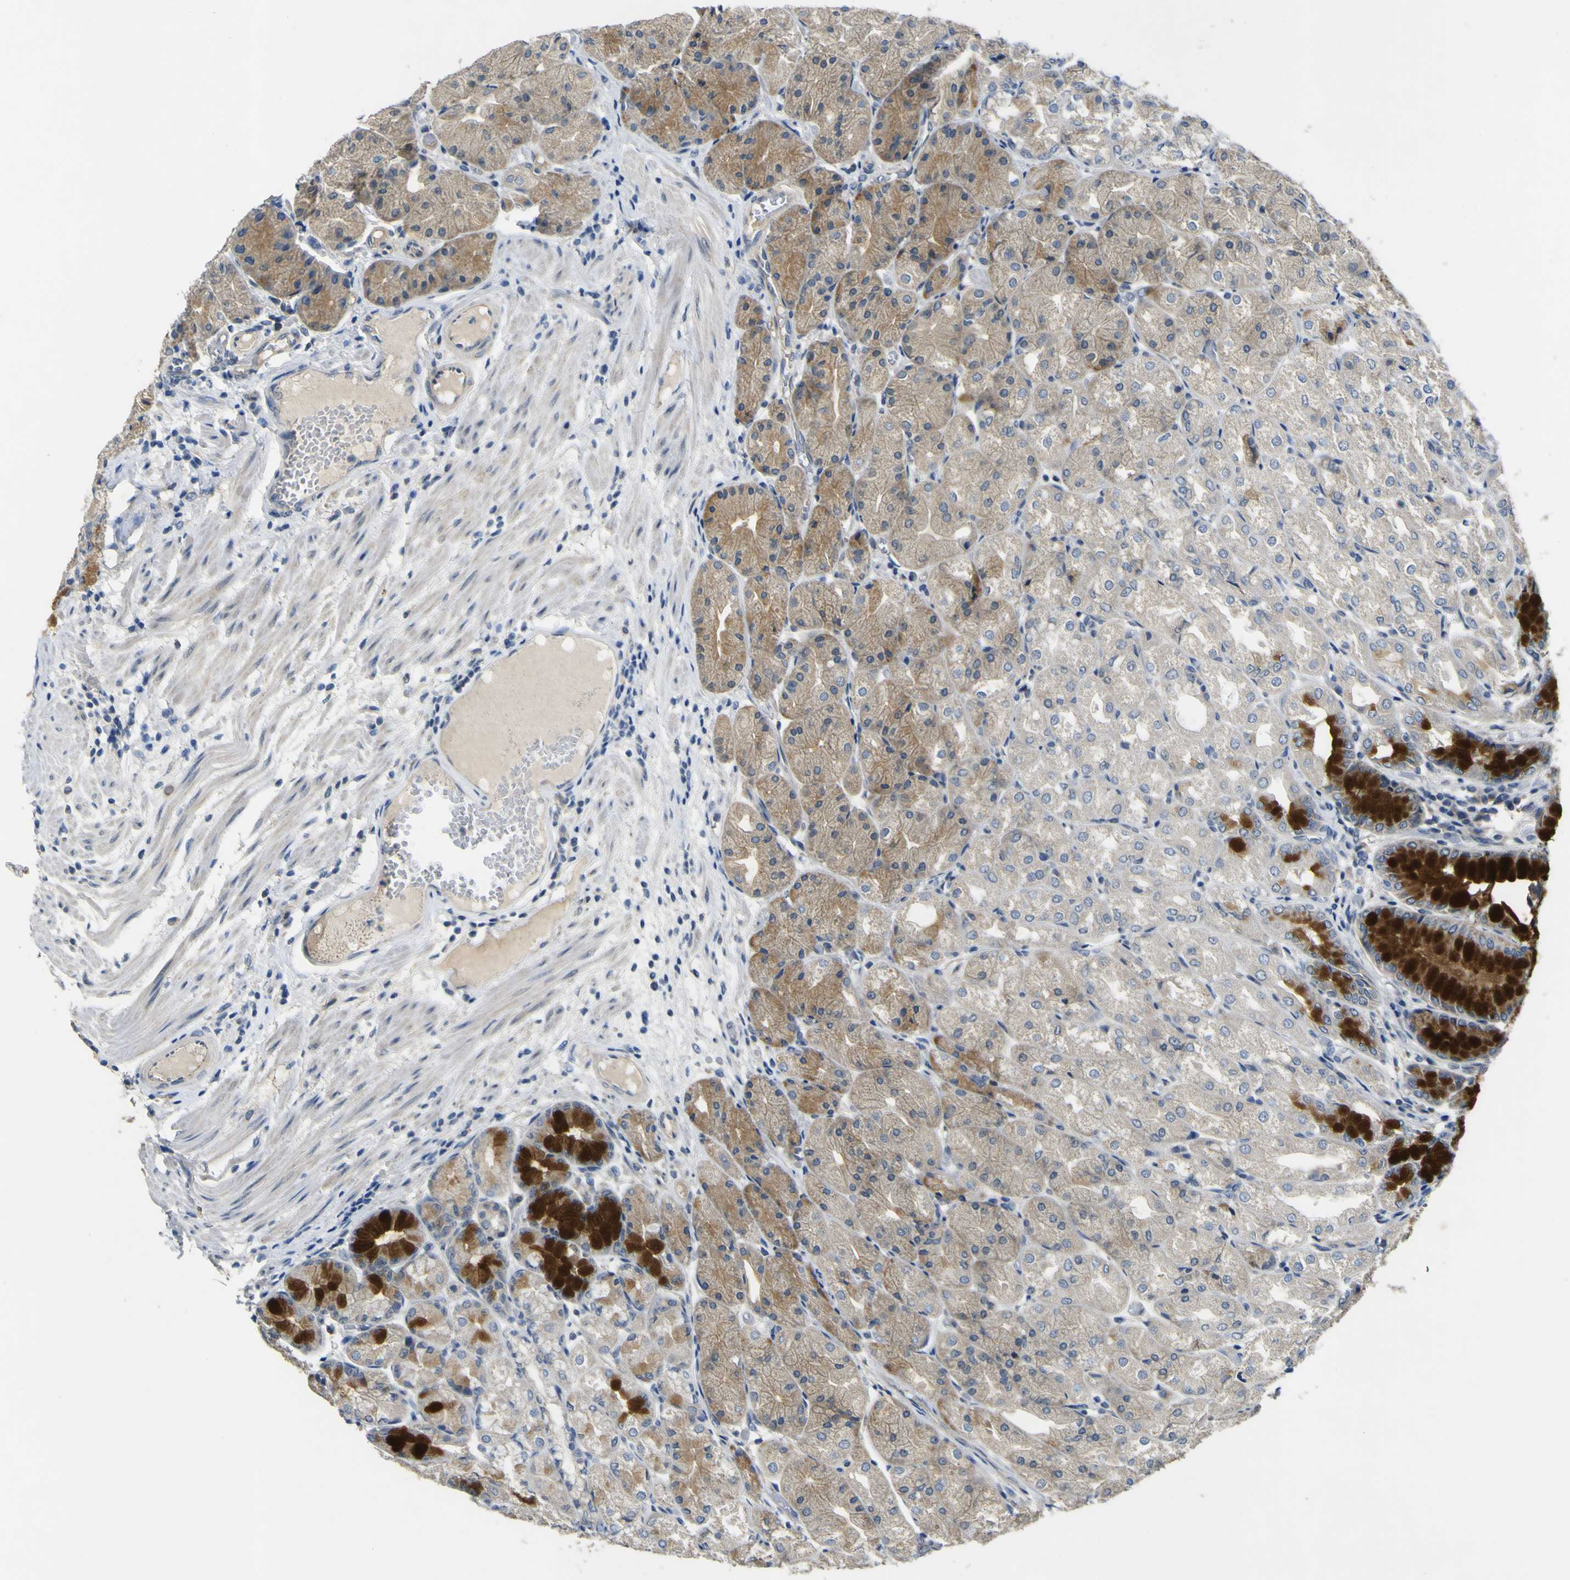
{"staining": {"intensity": "strong", "quantity": "25%-75%", "location": "cytoplasmic/membranous"}, "tissue": "stomach", "cell_type": "Glandular cells", "image_type": "normal", "snomed": [{"axis": "morphology", "description": "Normal tissue, NOS"}, {"axis": "topography", "description": "Stomach, upper"}], "caption": "Brown immunohistochemical staining in benign stomach exhibits strong cytoplasmic/membranous positivity in approximately 25%-75% of glandular cells. Using DAB (brown) and hematoxylin (blue) stains, captured at high magnification using brightfield microscopy.", "gene": "LDLR", "patient": {"sex": "male", "age": 72}}